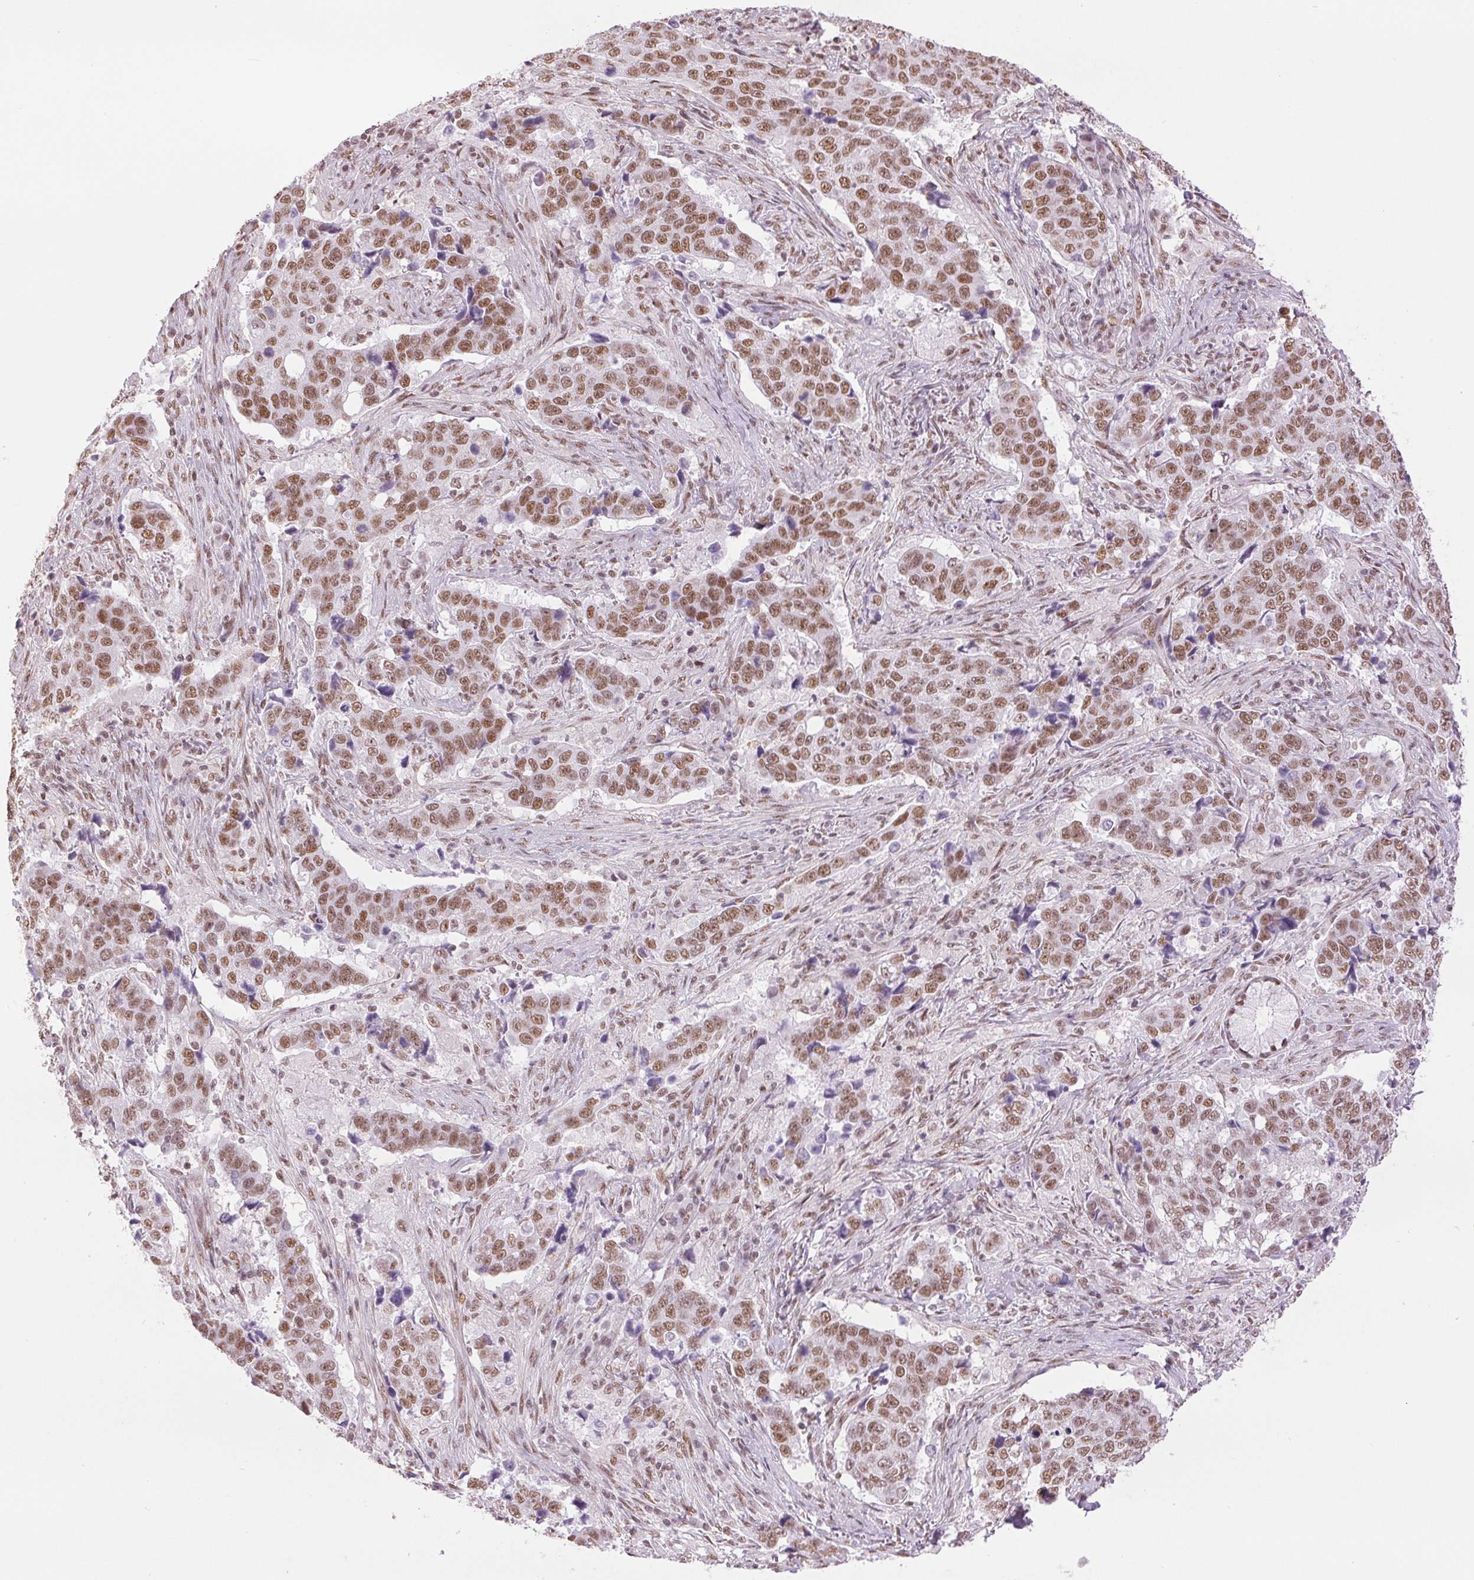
{"staining": {"intensity": "moderate", "quantity": ">75%", "location": "nuclear"}, "tissue": "lung cancer", "cell_type": "Tumor cells", "image_type": "cancer", "snomed": [{"axis": "morphology", "description": "Squamous cell carcinoma, NOS"}, {"axis": "topography", "description": "Lymph node"}, {"axis": "topography", "description": "Lung"}], "caption": "Immunohistochemistry (IHC) photomicrograph of lung cancer stained for a protein (brown), which demonstrates medium levels of moderate nuclear expression in about >75% of tumor cells.", "gene": "ZFR2", "patient": {"sex": "male", "age": 61}}